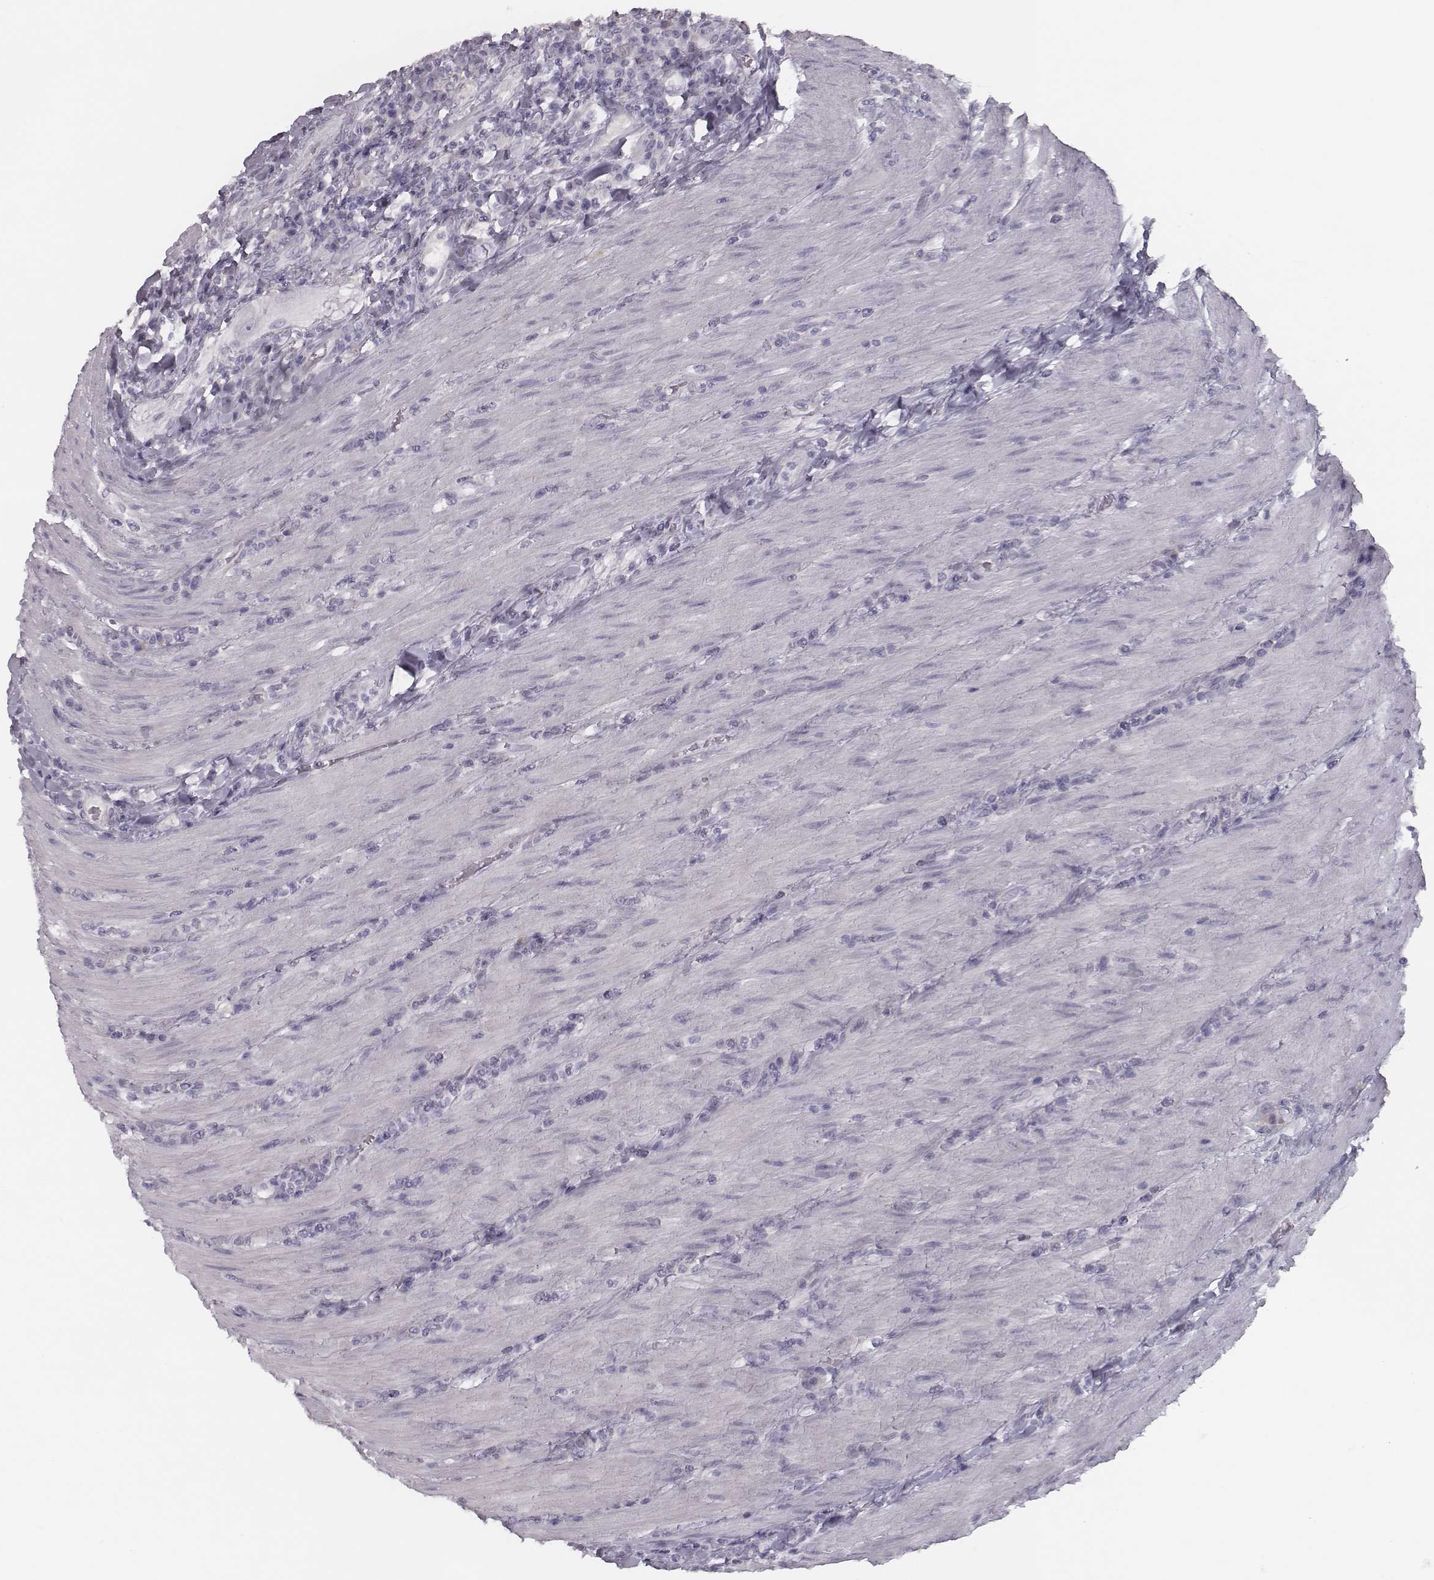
{"staining": {"intensity": "negative", "quantity": "none", "location": "none"}, "tissue": "colorectal cancer", "cell_type": "Tumor cells", "image_type": "cancer", "snomed": [{"axis": "morphology", "description": "Adenocarcinoma, NOS"}, {"axis": "topography", "description": "Colon"}], "caption": "Tumor cells show no significant expression in colorectal cancer (adenocarcinoma).", "gene": "SEPTIN14", "patient": {"sex": "female", "age": 67}}